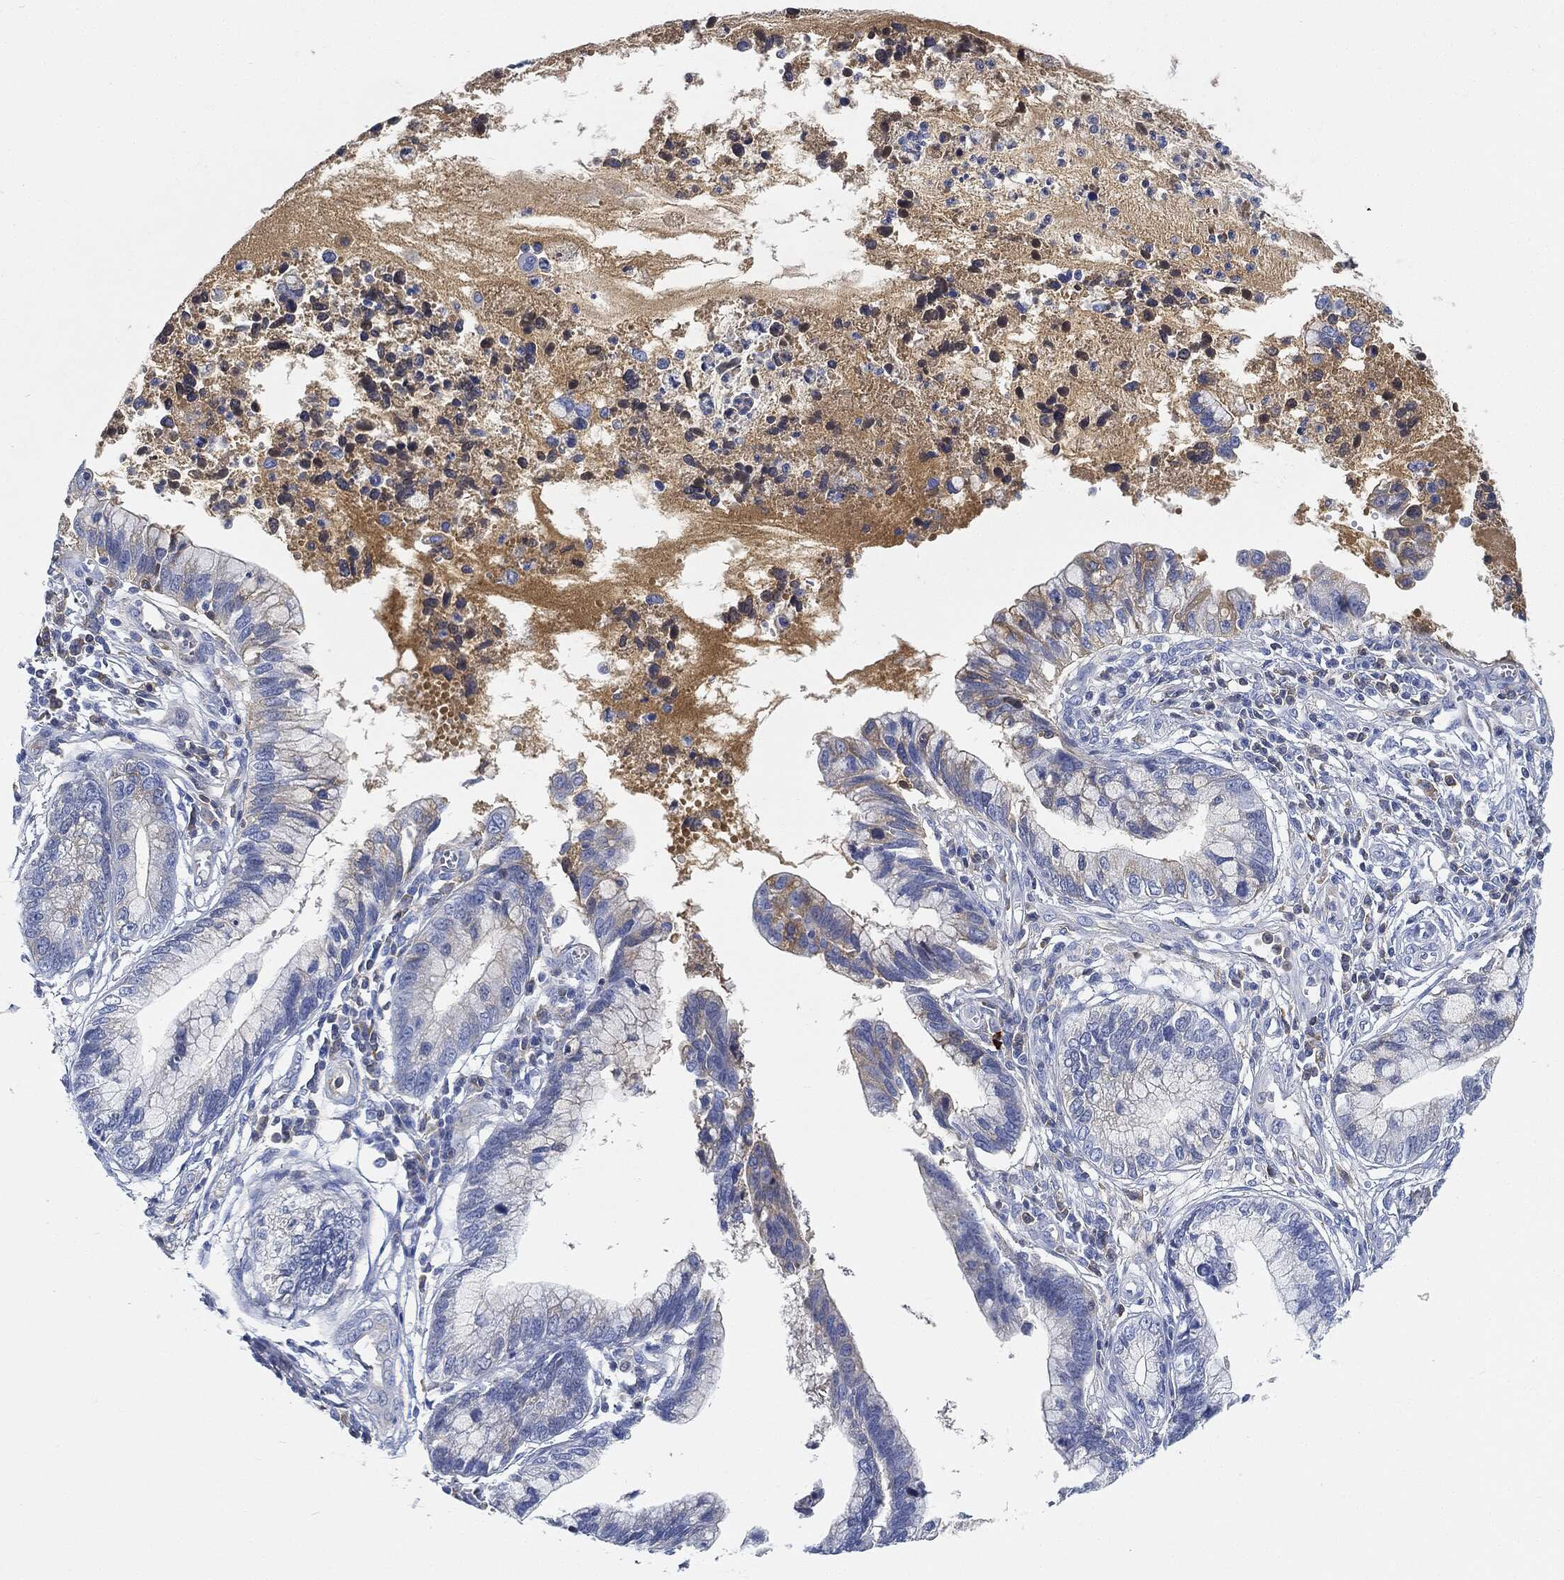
{"staining": {"intensity": "negative", "quantity": "none", "location": "none"}, "tissue": "cervical cancer", "cell_type": "Tumor cells", "image_type": "cancer", "snomed": [{"axis": "morphology", "description": "Adenocarcinoma, NOS"}, {"axis": "topography", "description": "Cervix"}], "caption": "A photomicrograph of cervical cancer stained for a protein displays no brown staining in tumor cells.", "gene": "IGLV6-57", "patient": {"sex": "female", "age": 44}}